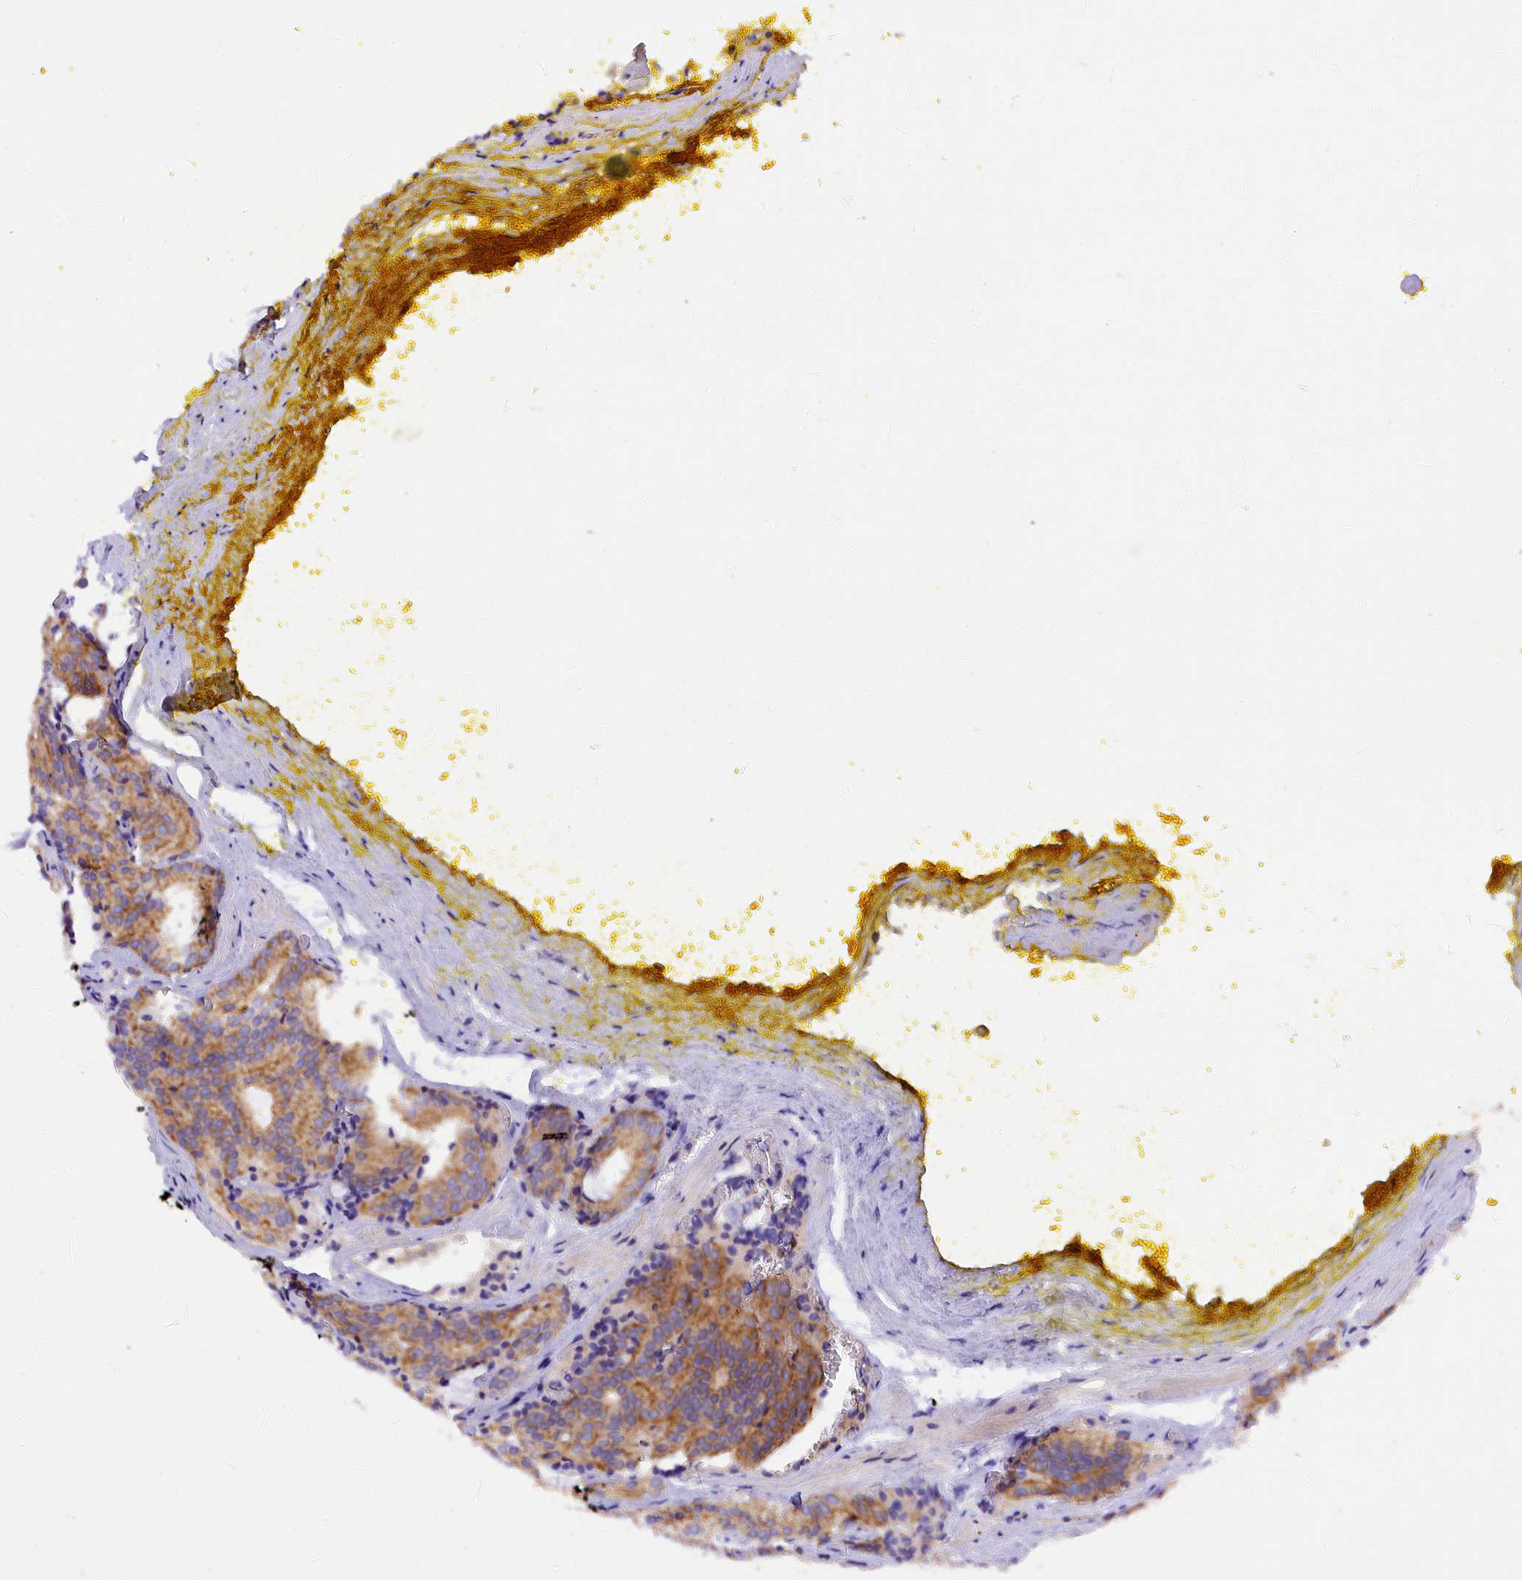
{"staining": {"intensity": "moderate", "quantity": ">75%", "location": "cytoplasmic/membranous"}, "tissue": "prostate cancer", "cell_type": "Tumor cells", "image_type": "cancer", "snomed": [{"axis": "morphology", "description": "Adenocarcinoma, High grade"}, {"axis": "topography", "description": "Prostate"}], "caption": "Protein staining displays moderate cytoplasmic/membranous expression in about >75% of tumor cells in prostate cancer. Nuclei are stained in blue.", "gene": "FAM193A", "patient": {"sex": "male", "age": 57}}